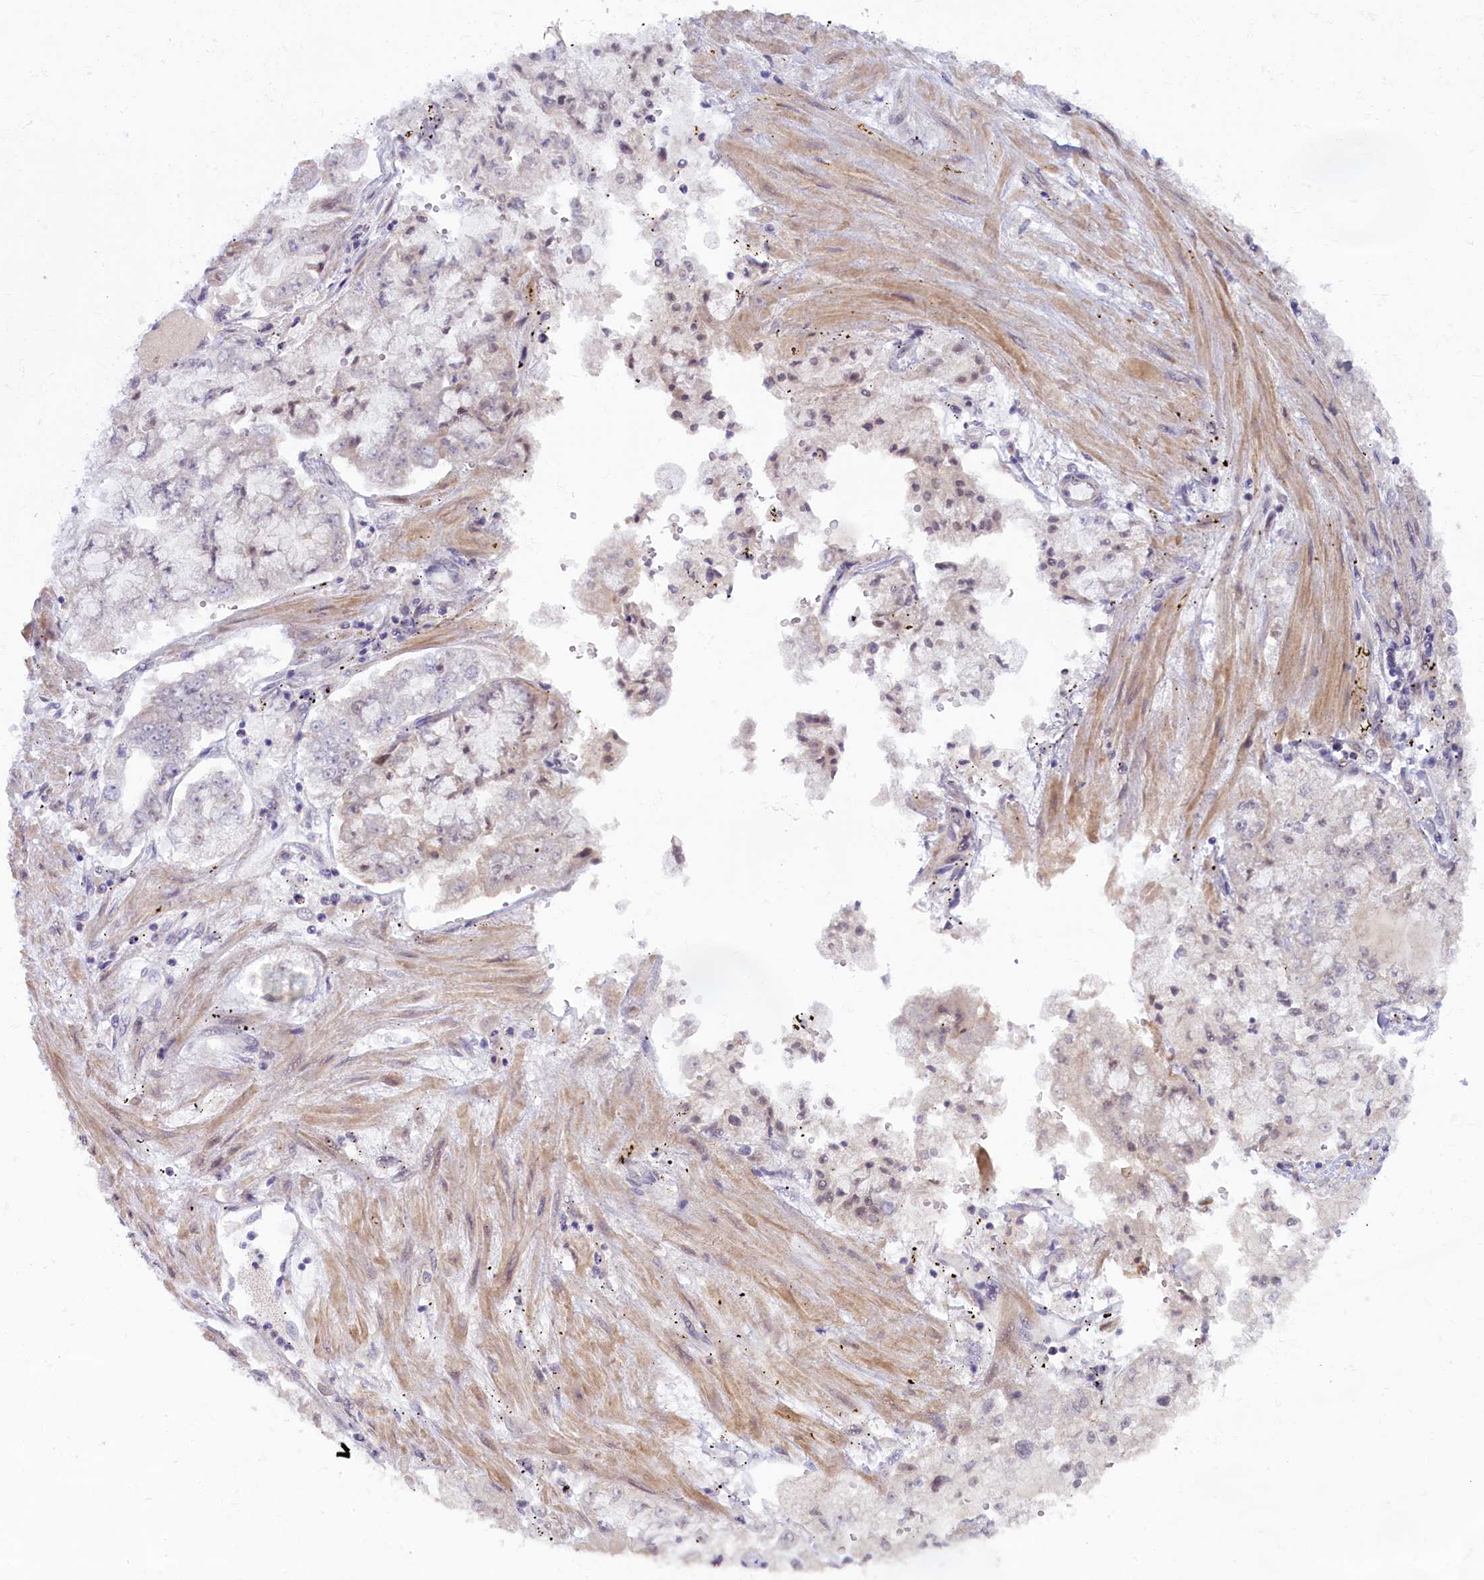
{"staining": {"intensity": "weak", "quantity": "<25%", "location": "nuclear"}, "tissue": "stomach cancer", "cell_type": "Tumor cells", "image_type": "cancer", "snomed": [{"axis": "morphology", "description": "Adenocarcinoma, NOS"}, {"axis": "topography", "description": "Stomach"}], "caption": "An image of adenocarcinoma (stomach) stained for a protein demonstrates no brown staining in tumor cells.", "gene": "CRAMP1", "patient": {"sex": "male", "age": 76}}